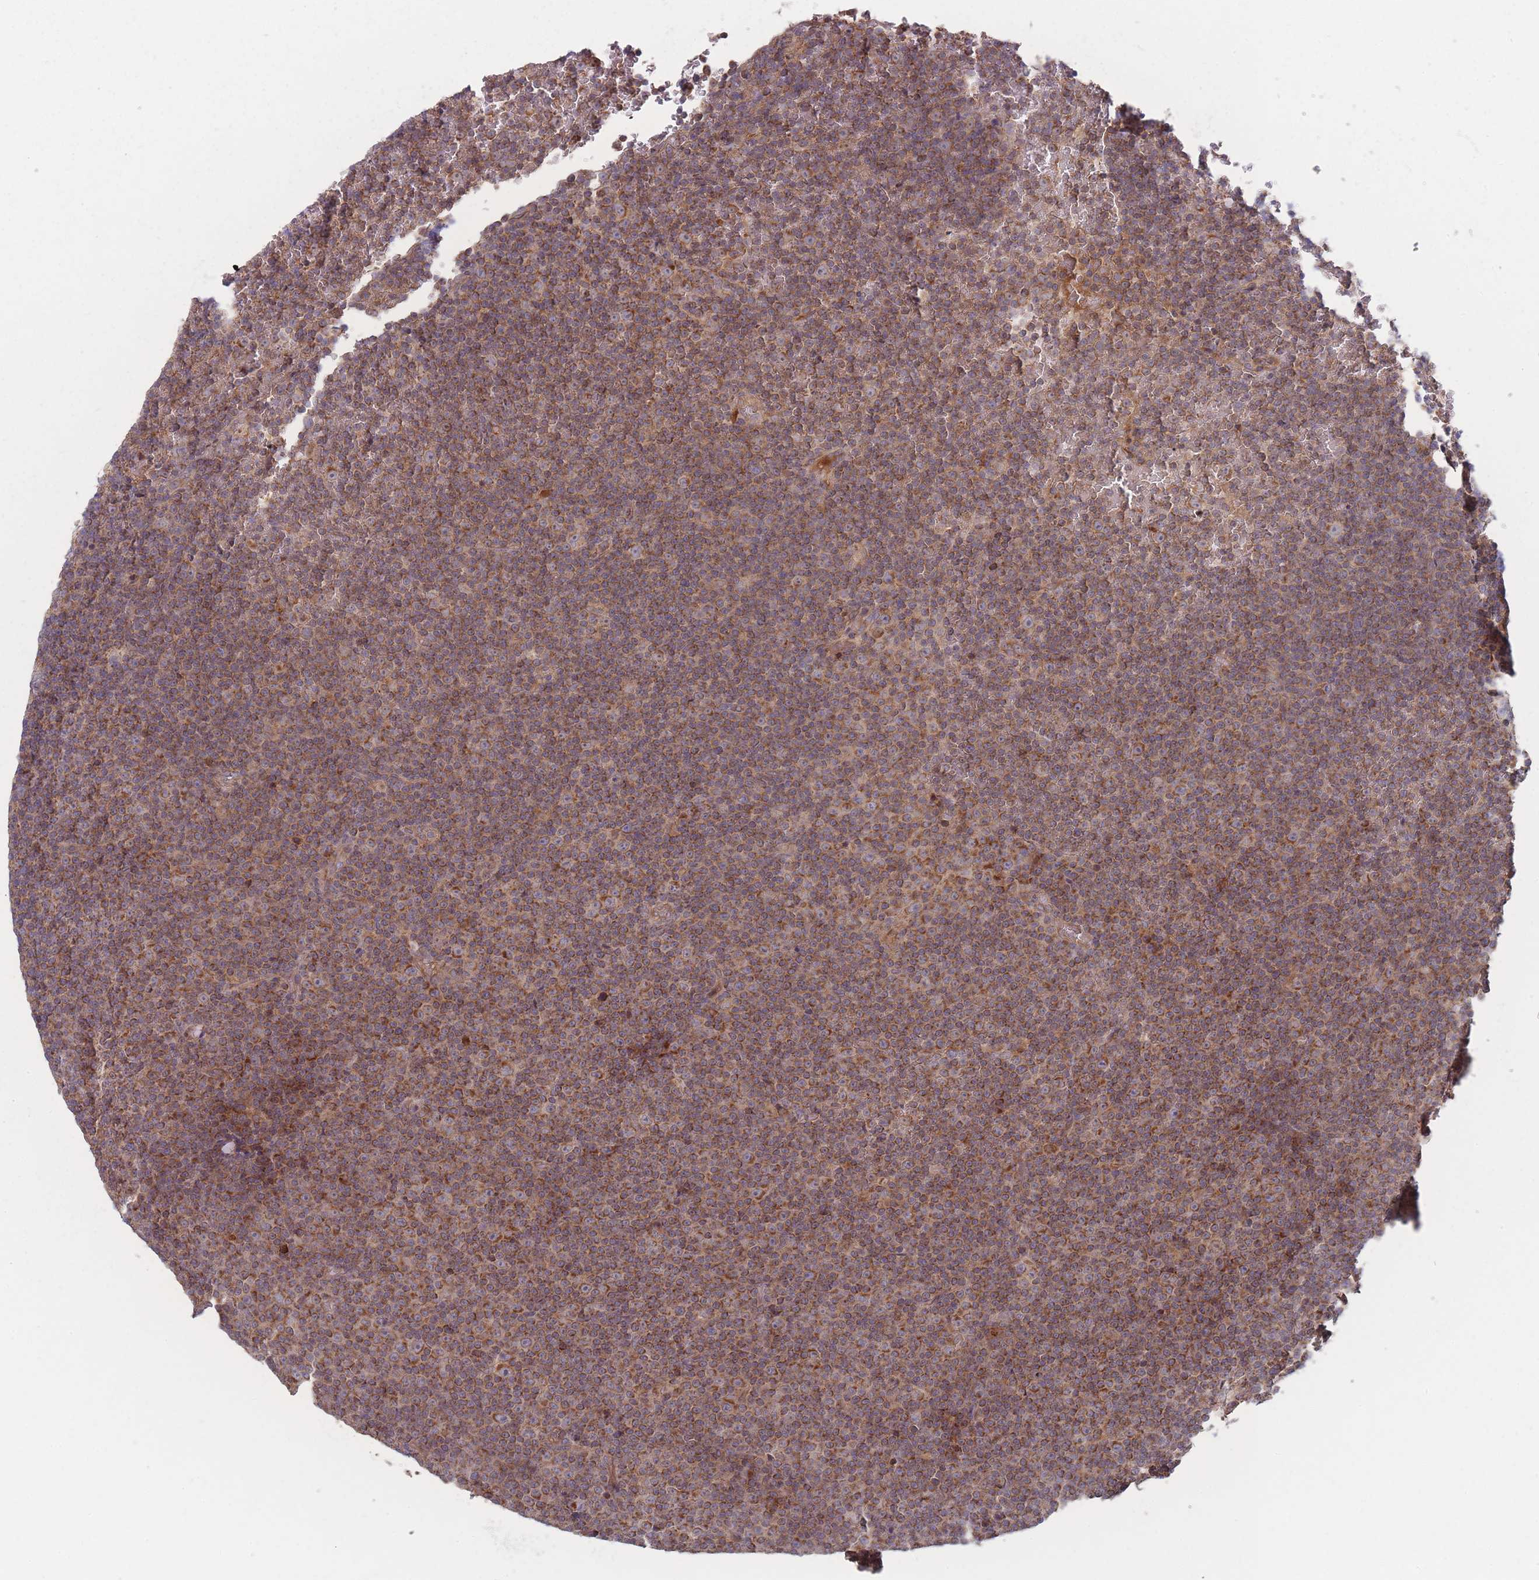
{"staining": {"intensity": "moderate", "quantity": ">75%", "location": "cytoplasmic/membranous"}, "tissue": "lymphoma", "cell_type": "Tumor cells", "image_type": "cancer", "snomed": [{"axis": "morphology", "description": "Malignant lymphoma, non-Hodgkin's type, Low grade"}, {"axis": "topography", "description": "Lymph node"}], "caption": "Moderate cytoplasmic/membranous expression for a protein is seen in about >75% of tumor cells of lymphoma using IHC.", "gene": "ATP5MG", "patient": {"sex": "female", "age": 67}}